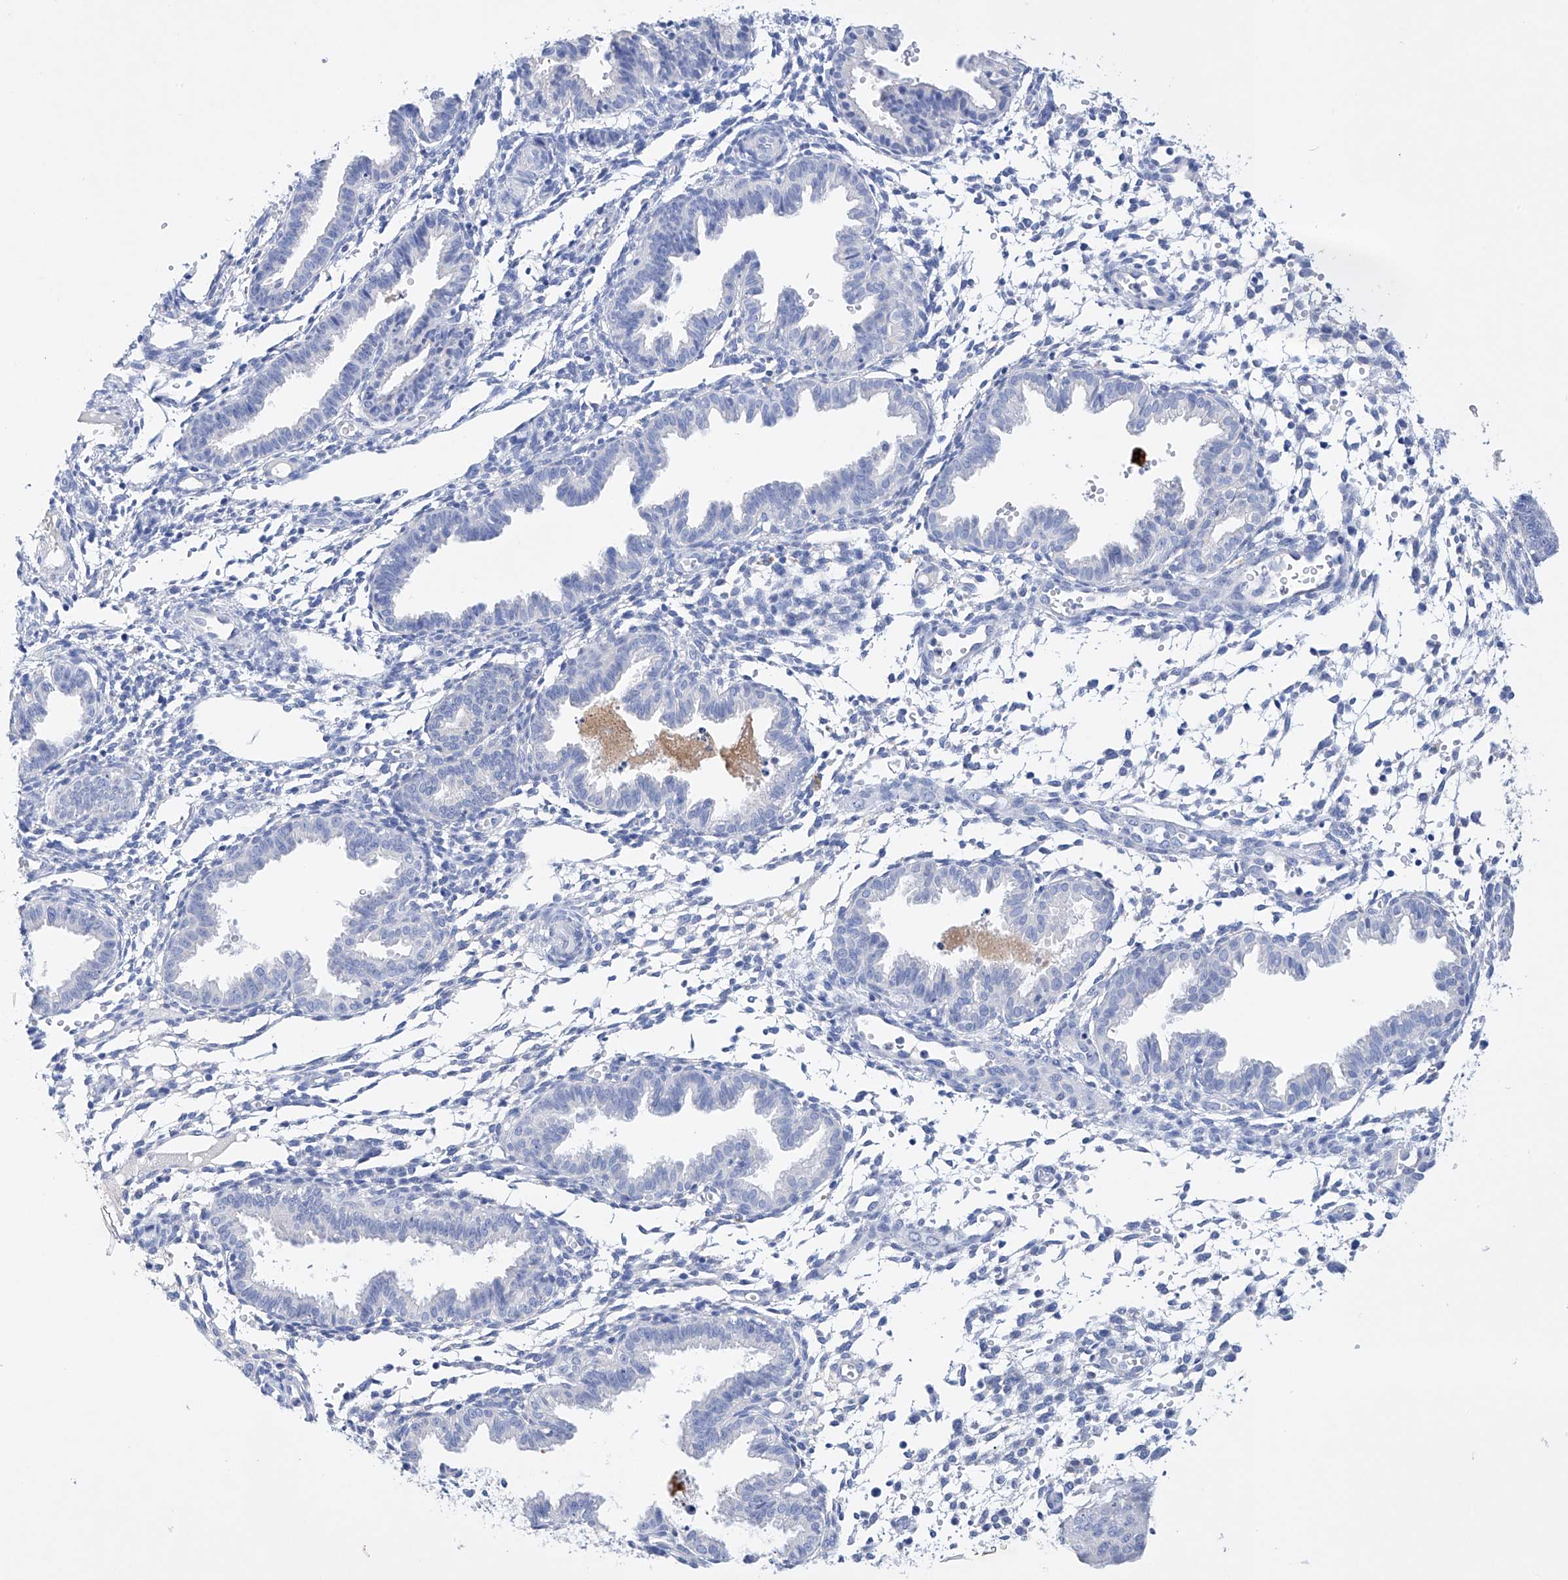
{"staining": {"intensity": "negative", "quantity": "none", "location": "none"}, "tissue": "endometrium", "cell_type": "Cells in endometrial stroma", "image_type": "normal", "snomed": [{"axis": "morphology", "description": "Normal tissue, NOS"}, {"axis": "topography", "description": "Endometrium"}], "caption": "IHC of benign human endometrium demonstrates no expression in cells in endometrial stroma.", "gene": "LURAP1", "patient": {"sex": "female", "age": 33}}